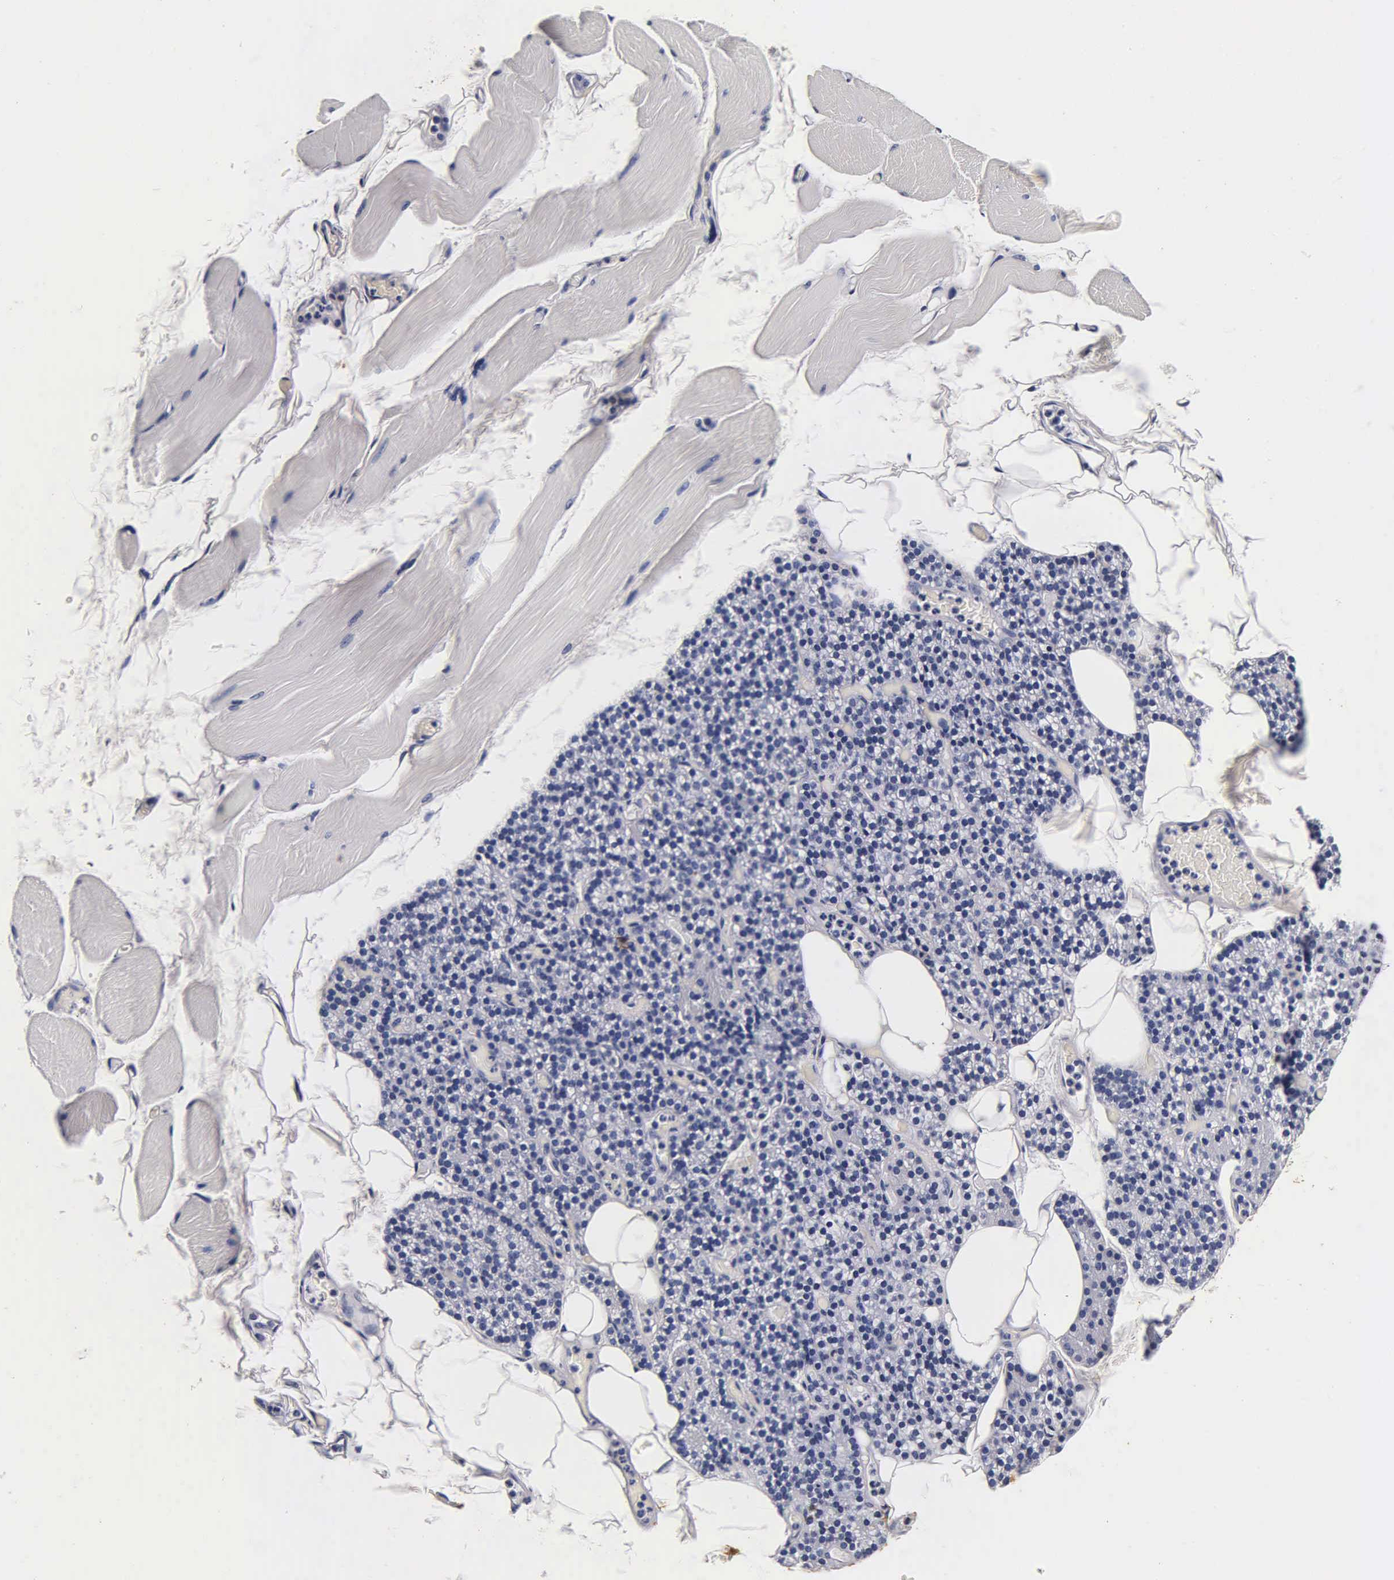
{"staining": {"intensity": "negative", "quantity": "none", "location": "none"}, "tissue": "skeletal muscle", "cell_type": "Myocytes", "image_type": "normal", "snomed": [{"axis": "morphology", "description": "Normal tissue, NOS"}, {"axis": "topography", "description": "Skeletal muscle"}, {"axis": "topography", "description": "Parathyroid gland"}], "caption": "The histopathology image reveals no staining of myocytes in benign skeletal muscle.", "gene": "TG", "patient": {"sex": "female", "age": 37}}